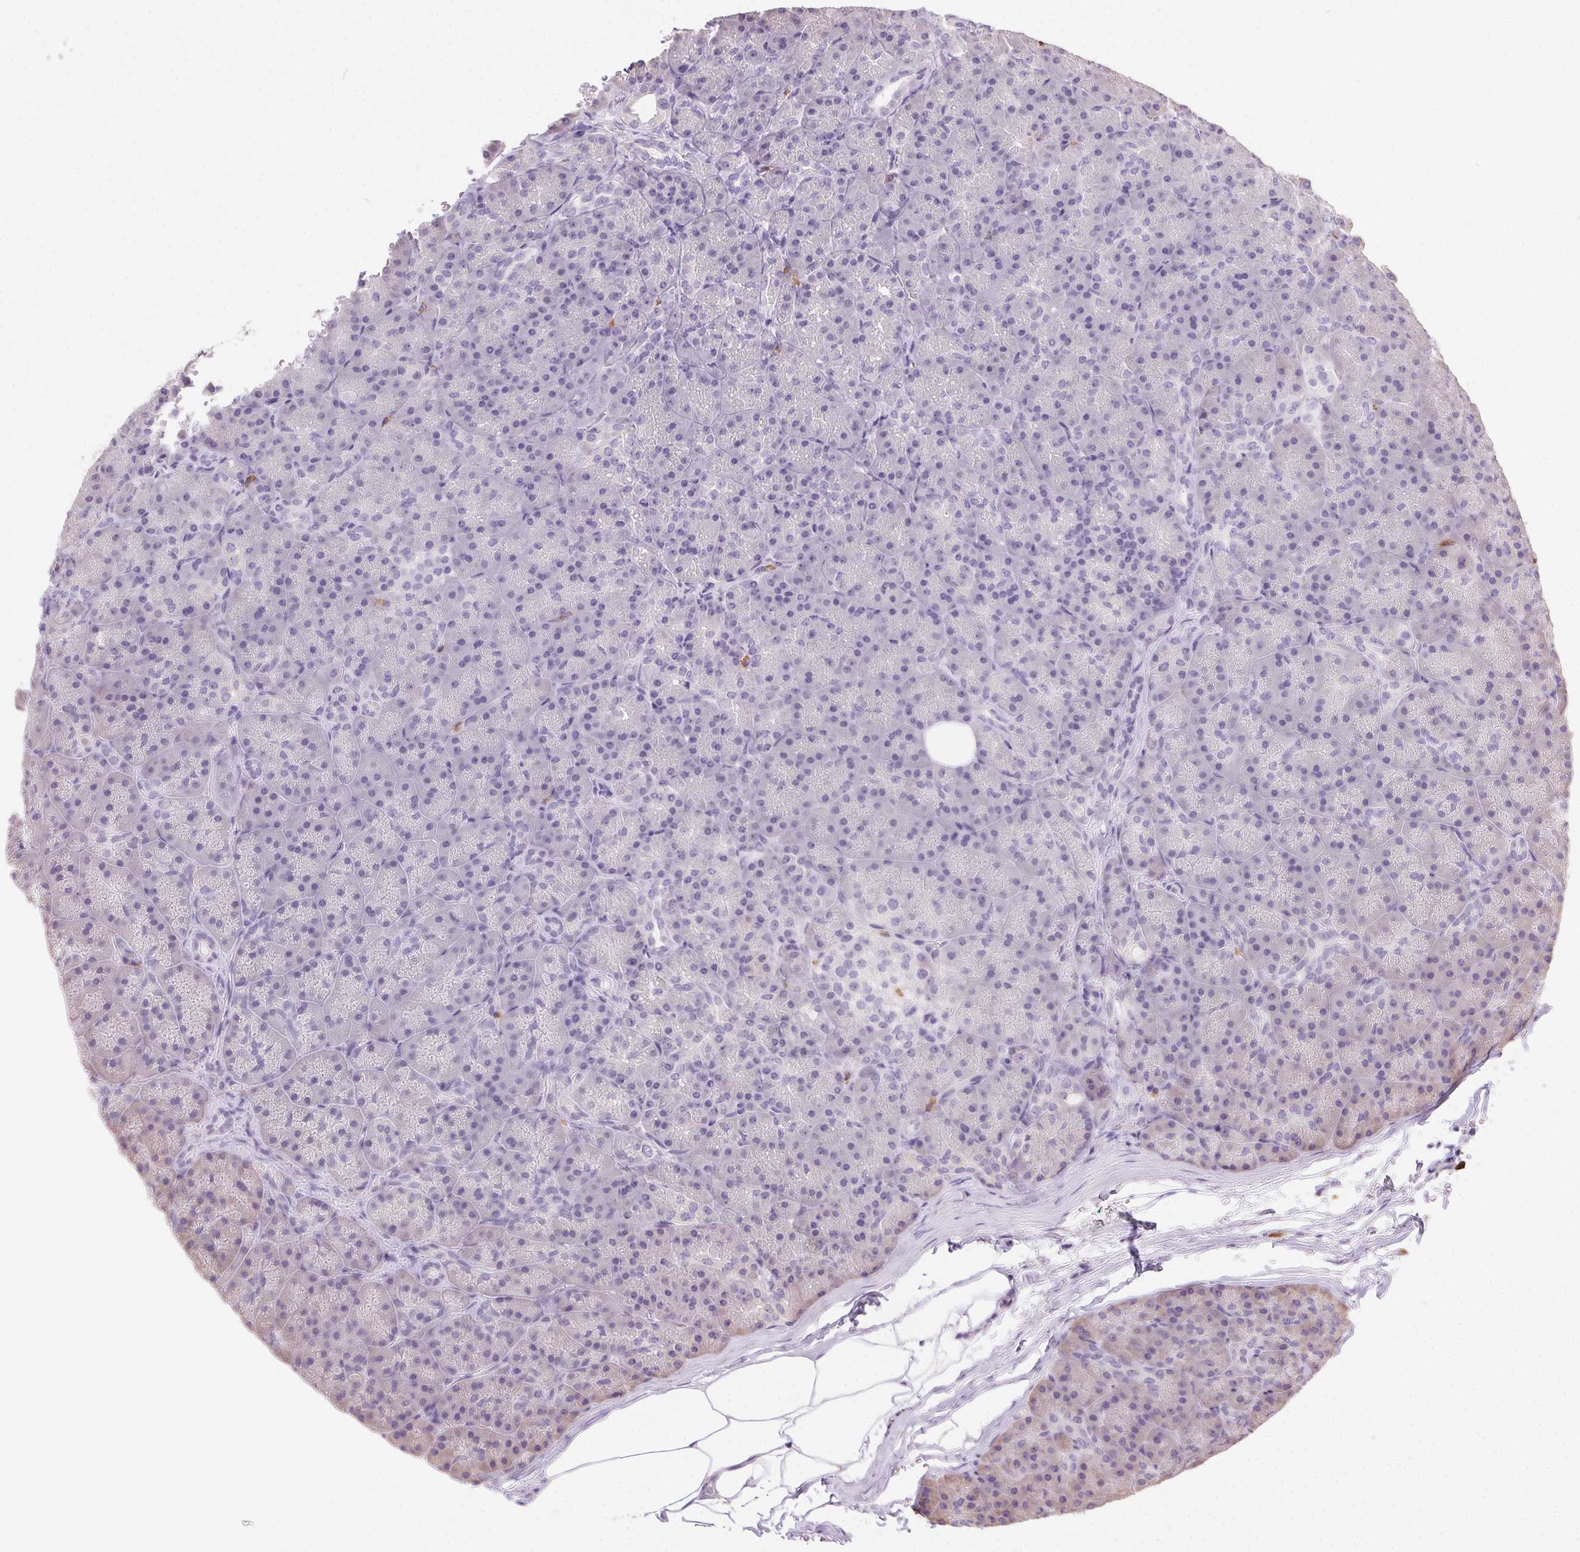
{"staining": {"intensity": "negative", "quantity": "none", "location": "none"}, "tissue": "pancreas", "cell_type": "Exocrine glandular cells", "image_type": "normal", "snomed": [{"axis": "morphology", "description": "Normal tissue, NOS"}, {"axis": "topography", "description": "Pancreas"}], "caption": "This is an immunohistochemistry micrograph of unremarkable human pancreas. There is no expression in exocrine glandular cells.", "gene": "SNX31", "patient": {"sex": "male", "age": 57}}